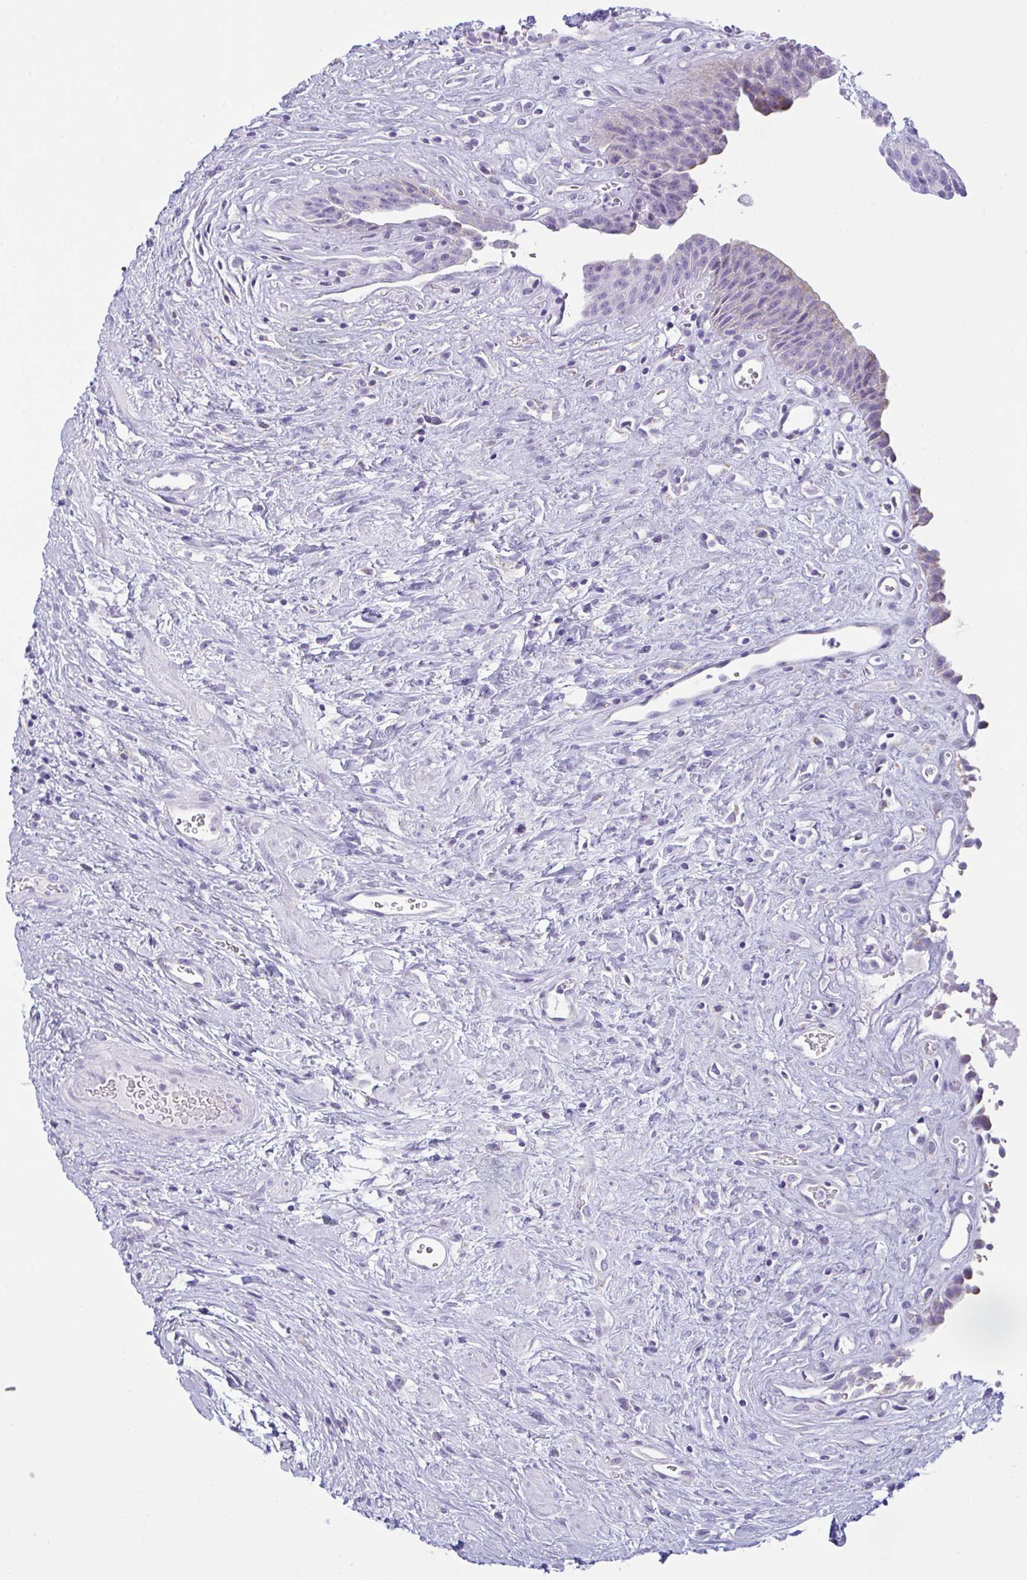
{"staining": {"intensity": "weak", "quantity": "<25%", "location": "cytoplasmic/membranous"}, "tissue": "urinary bladder", "cell_type": "Urothelial cells", "image_type": "normal", "snomed": [{"axis": "morphology", "description": "Normal tissue, NOS"}, {"axis": "topography", "description": "Urinary bladder"}], "caption": "High power microscopy photomicrograph of an immunohistochemistry micrograph of normal urinary bladder, revealing no significant positivity in urothelial cells.", "gene": "BBS1", "patient": {"sex": "female", "age": 56}}